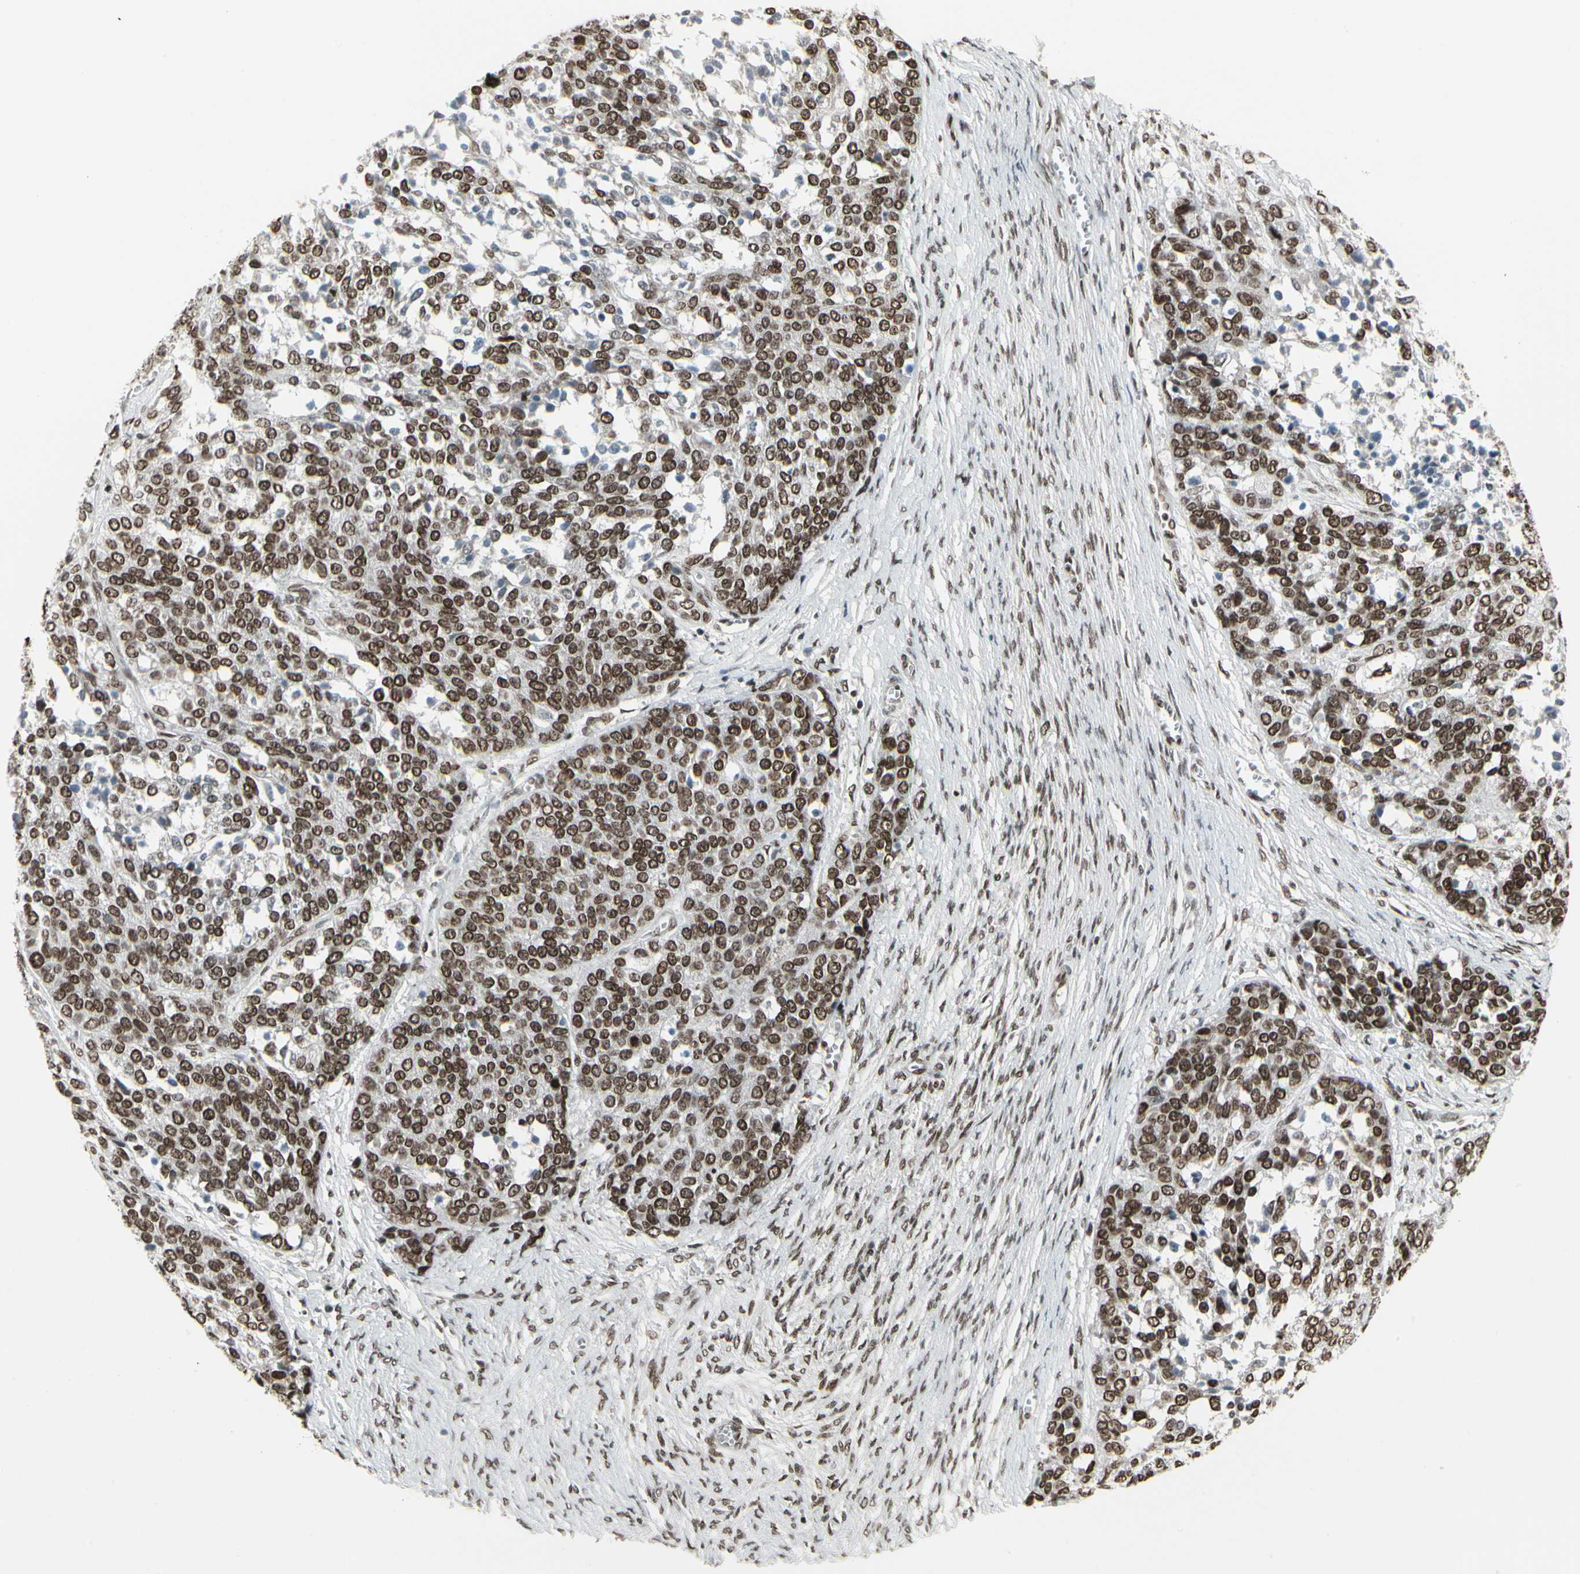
{"staining": {"intensity": "strong", "quantity": ">75%", "location": "nuclear"}, "tissue": "ovarian cancer", "cell_type": "Tumor cells", "image_type": "cancer", "snomed": [{"axis": "morphology", "description": "Cystadenocarcinoma, serous, NOS"}, {"axis": "topography", "description": "Ovary"}], "caption": "Serous cystadenocarcinoma (ovarian) stained with a protein marker displays strong staining in tumor cells.", "gene": "HMG20A", "patient": {"sex": "female", "age": 44}}